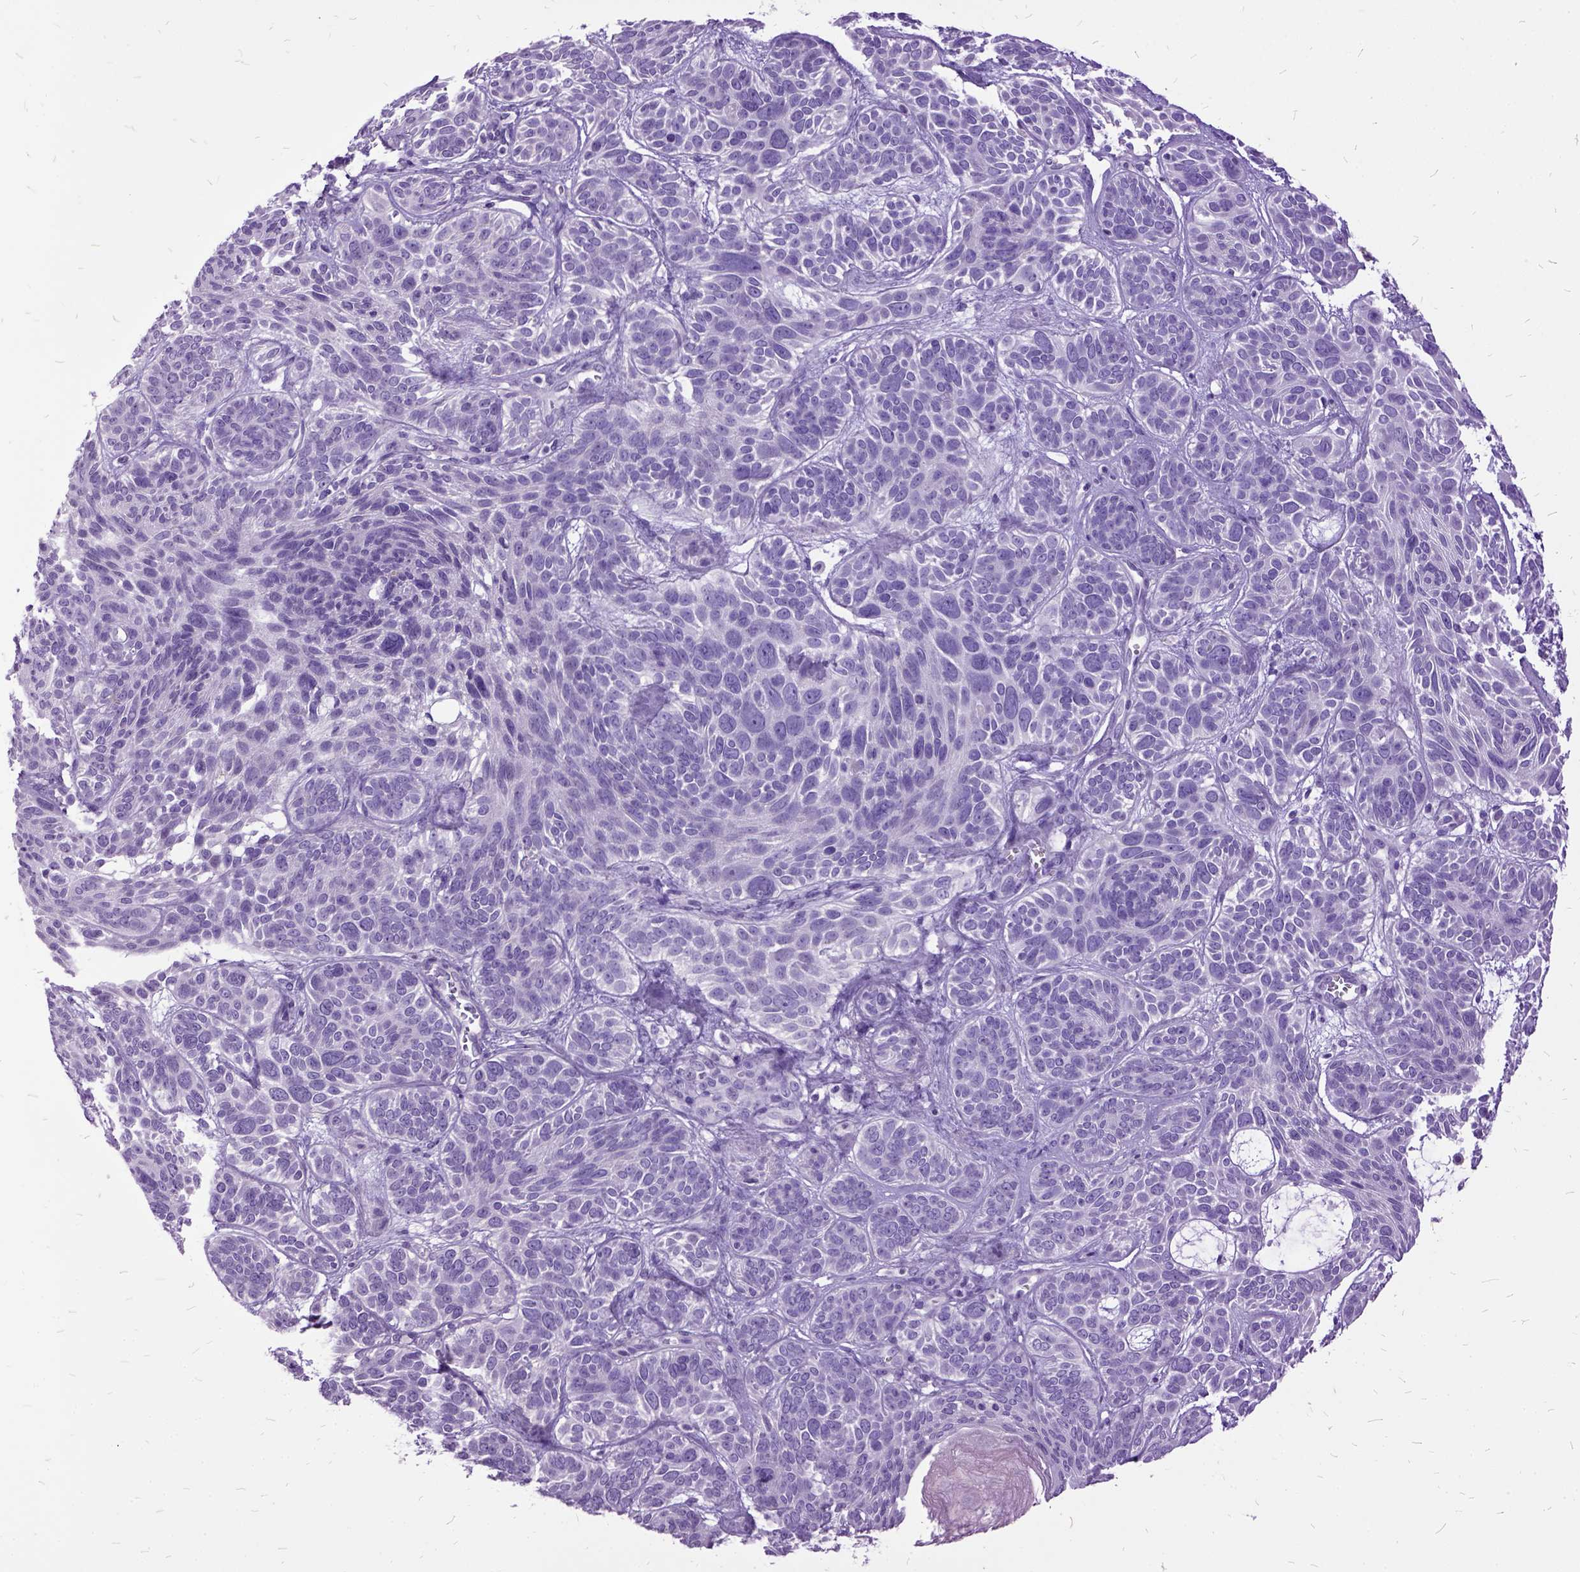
{"staining": {"intensity": "negative", "quantity": "none", "location": "none"}, "tissue": "skin cancer", "cell_type": "Tumor cells", "image_type": "cancer", "snomed": [{"axis": "morphology", "description": "Basal cell carcinoma"}, {"axis": "topography", "description": "Skin"}, {"axis": "topography", "description": "Skin of face"}], "caption": "This is an immunohistochemistry (IHC) photomicrograph of human skin cancer. There is no expression in tumor cells.", "gene": "MME", "patient": {"sex": "male", "age": 73}}